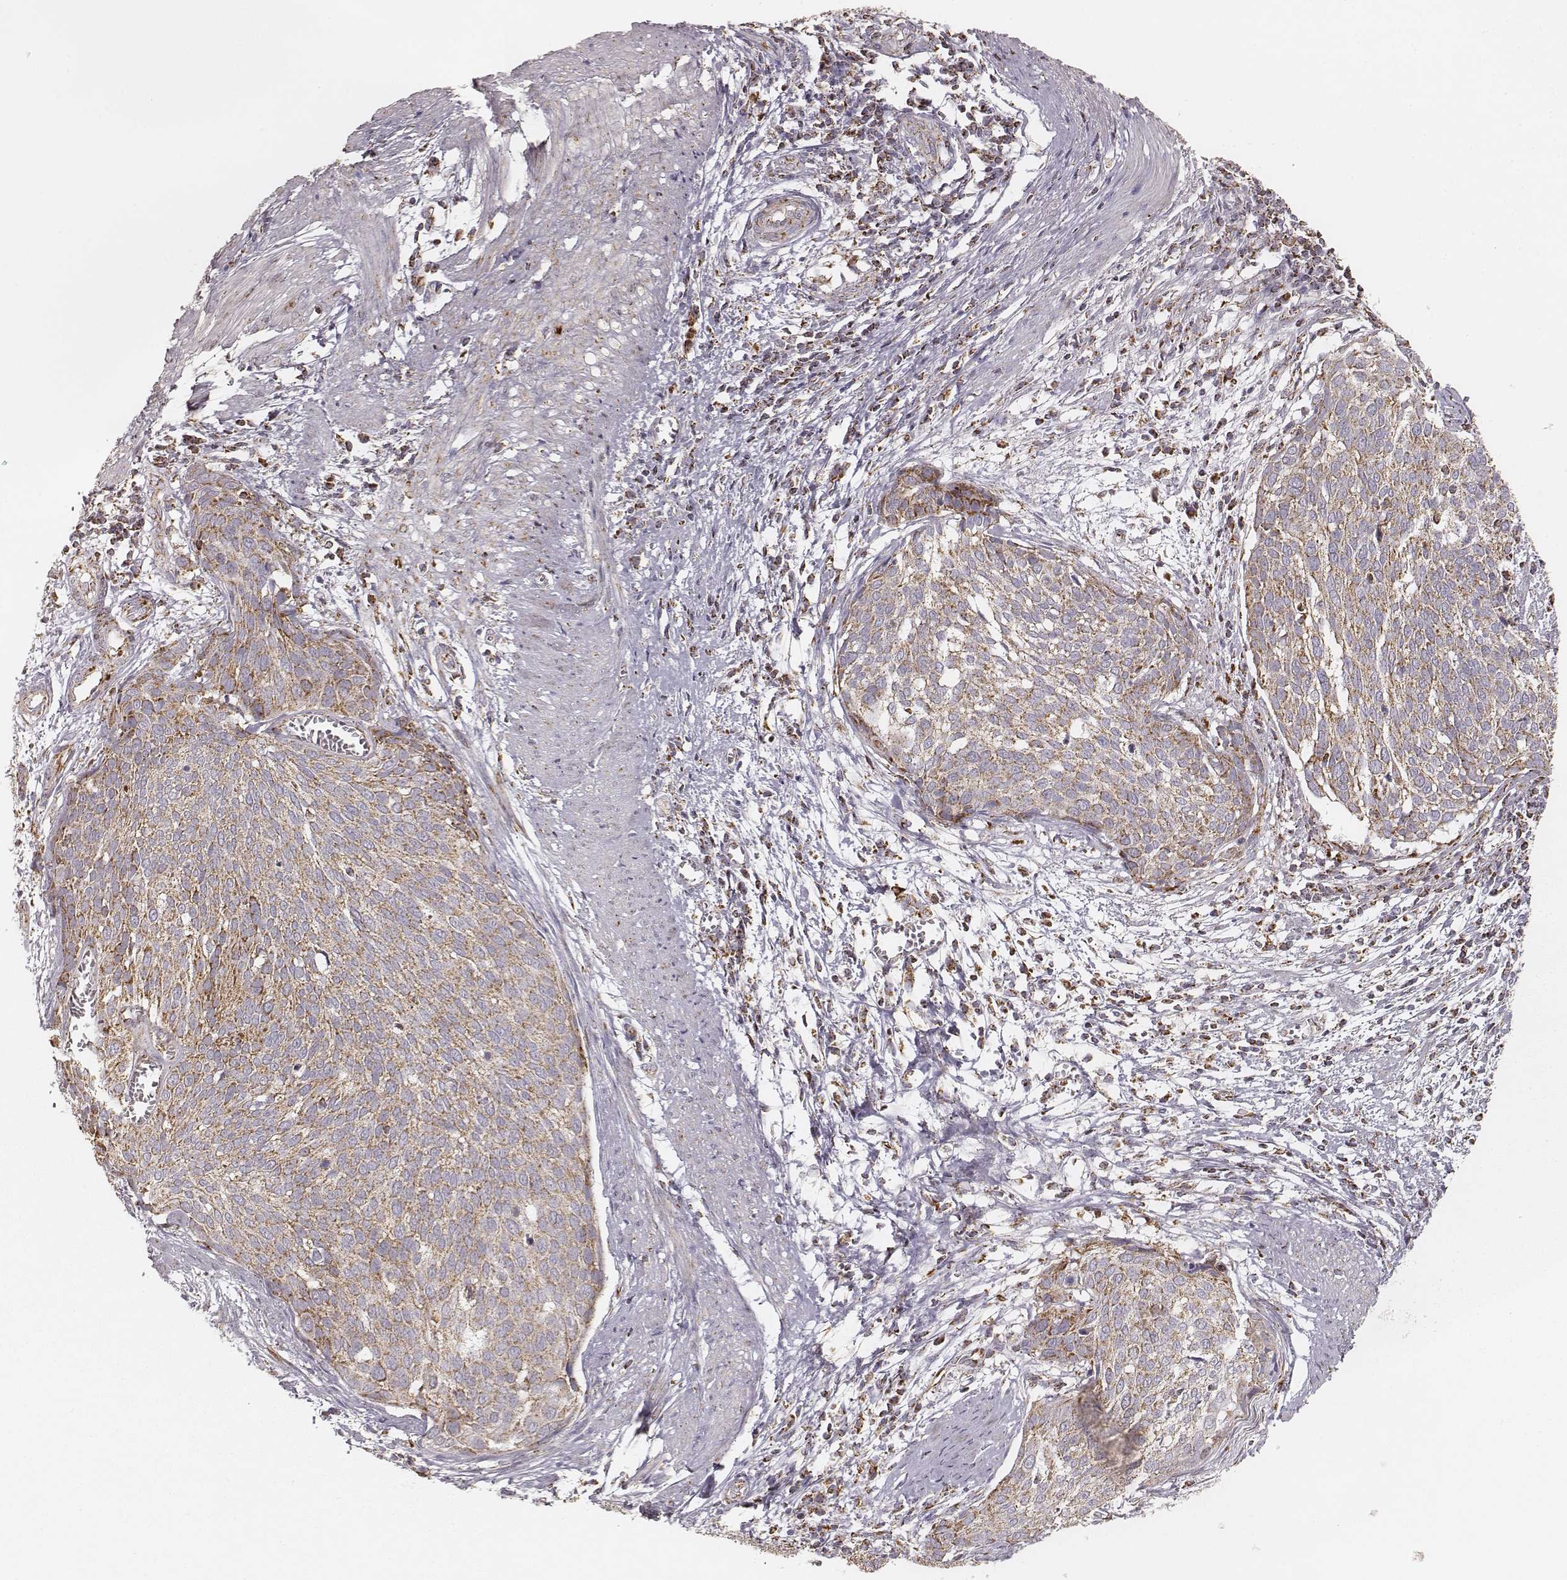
{"staining": {"intensity": "moderate", "quantity": "25%-75%", "location": "cytoplasmic/membranous"}, "tissue": "cervical cancer", "cell_type": "Tumor cells", "image_type": "cancer", "snomed": [{"axis": "morphology", "description": "Squamous cell carcinoma, NOS"}, {"axis": "topography", "description": "Cervix"}], "caption": "Human cervical cancer (squamous cell carcinoma) stained with a protein marker displays moderate staining in tumor cells.", "gene": "CS", "patient": {"sex": "female", "age": 39}}